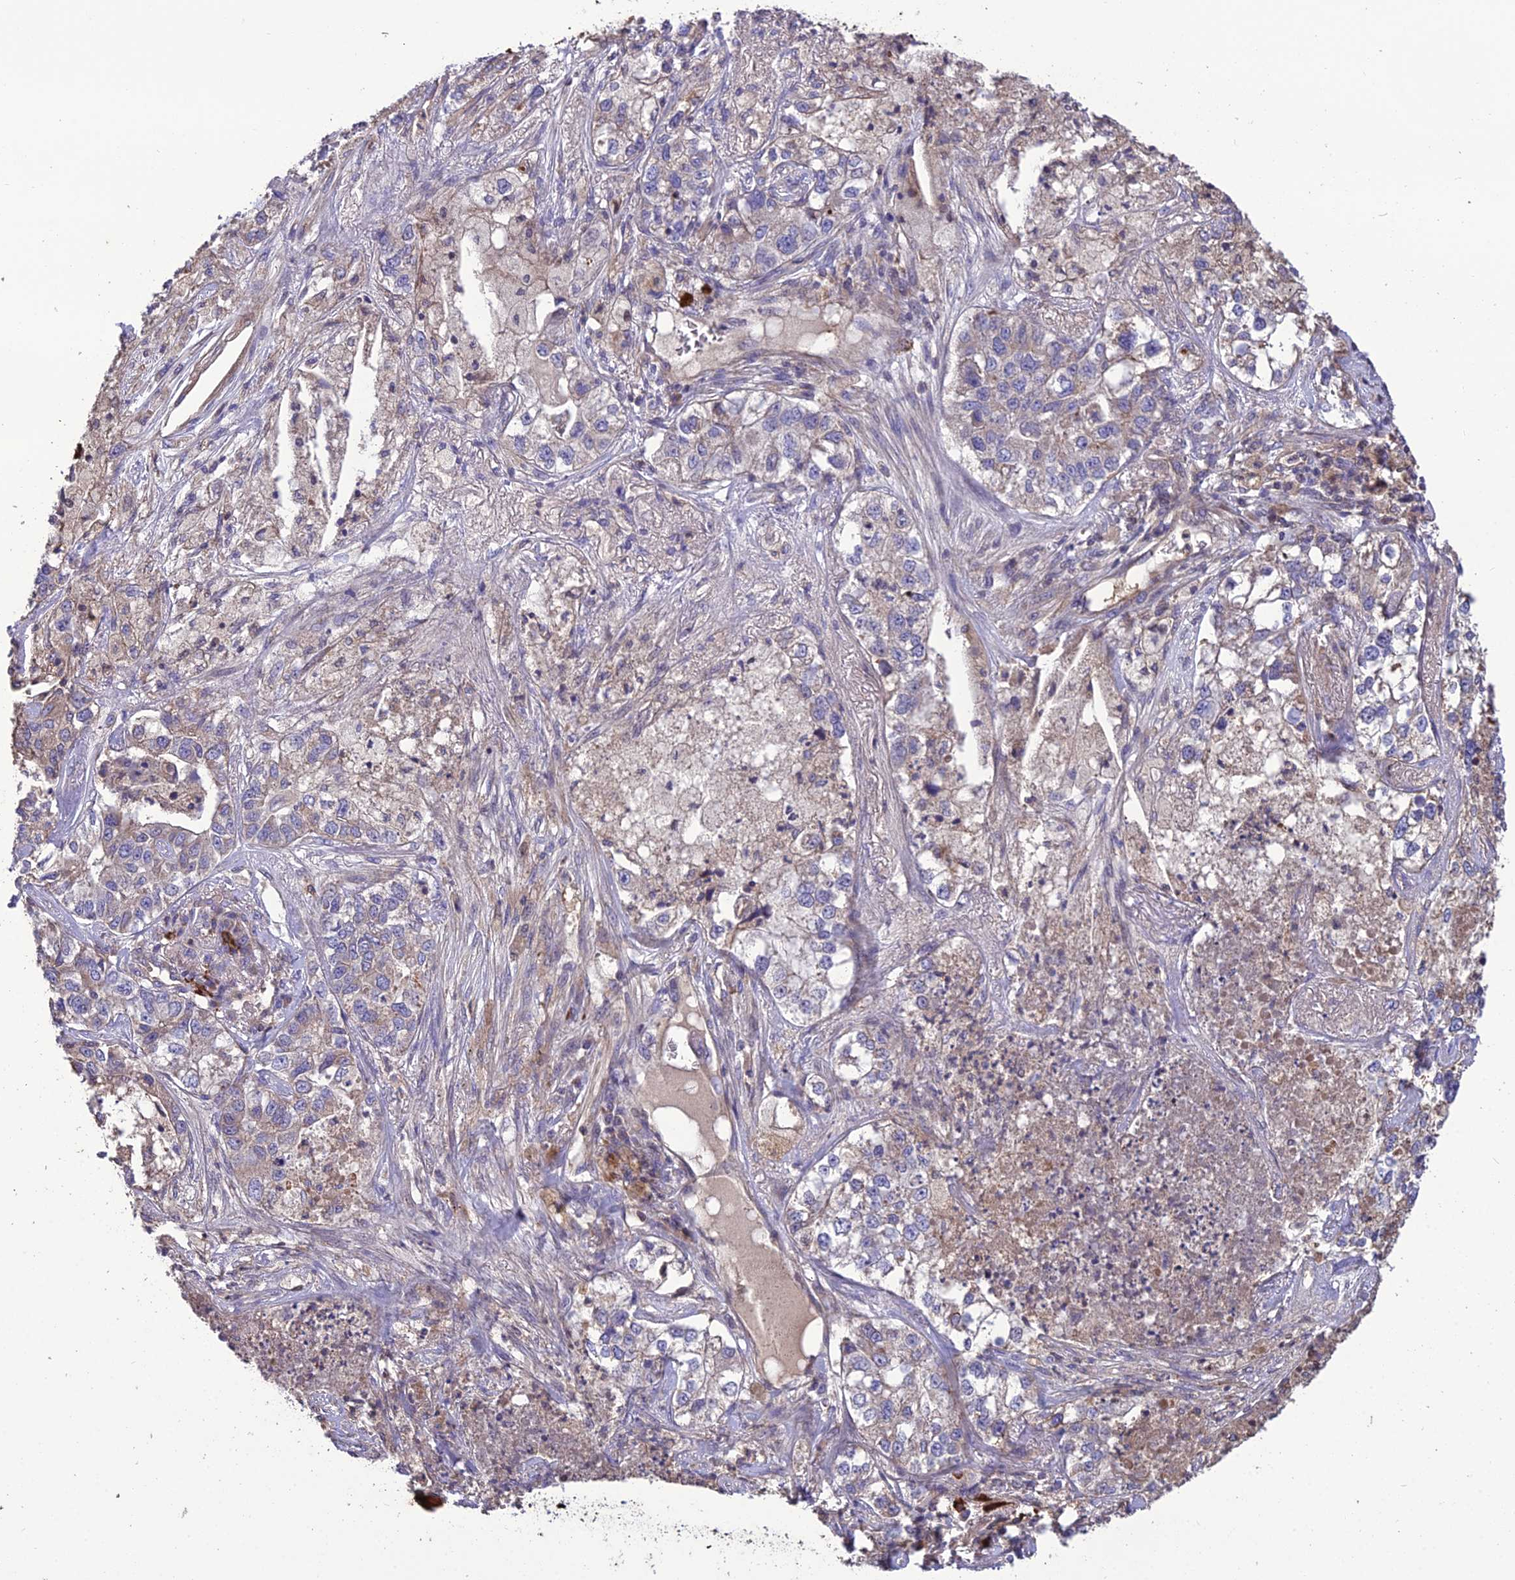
{"staining": {"intensity": "negative", "quantity": "none", "location": "none"}, "tissue": "lung cancer", "cell_type": "Tumor cells", "image_type": "cancer", "snomed": [{"axis": "morphology", "description": "Adenocarcinoma, NOS"}, {"axis": "topography", "description": "Lung"}], "caption": "Immunohistochemical staining of adenocarcinoma (lung) reveals no significant staining in tumor cells.", "gene": "MIOS", "patient": {"sex": "male", "age": 49}}